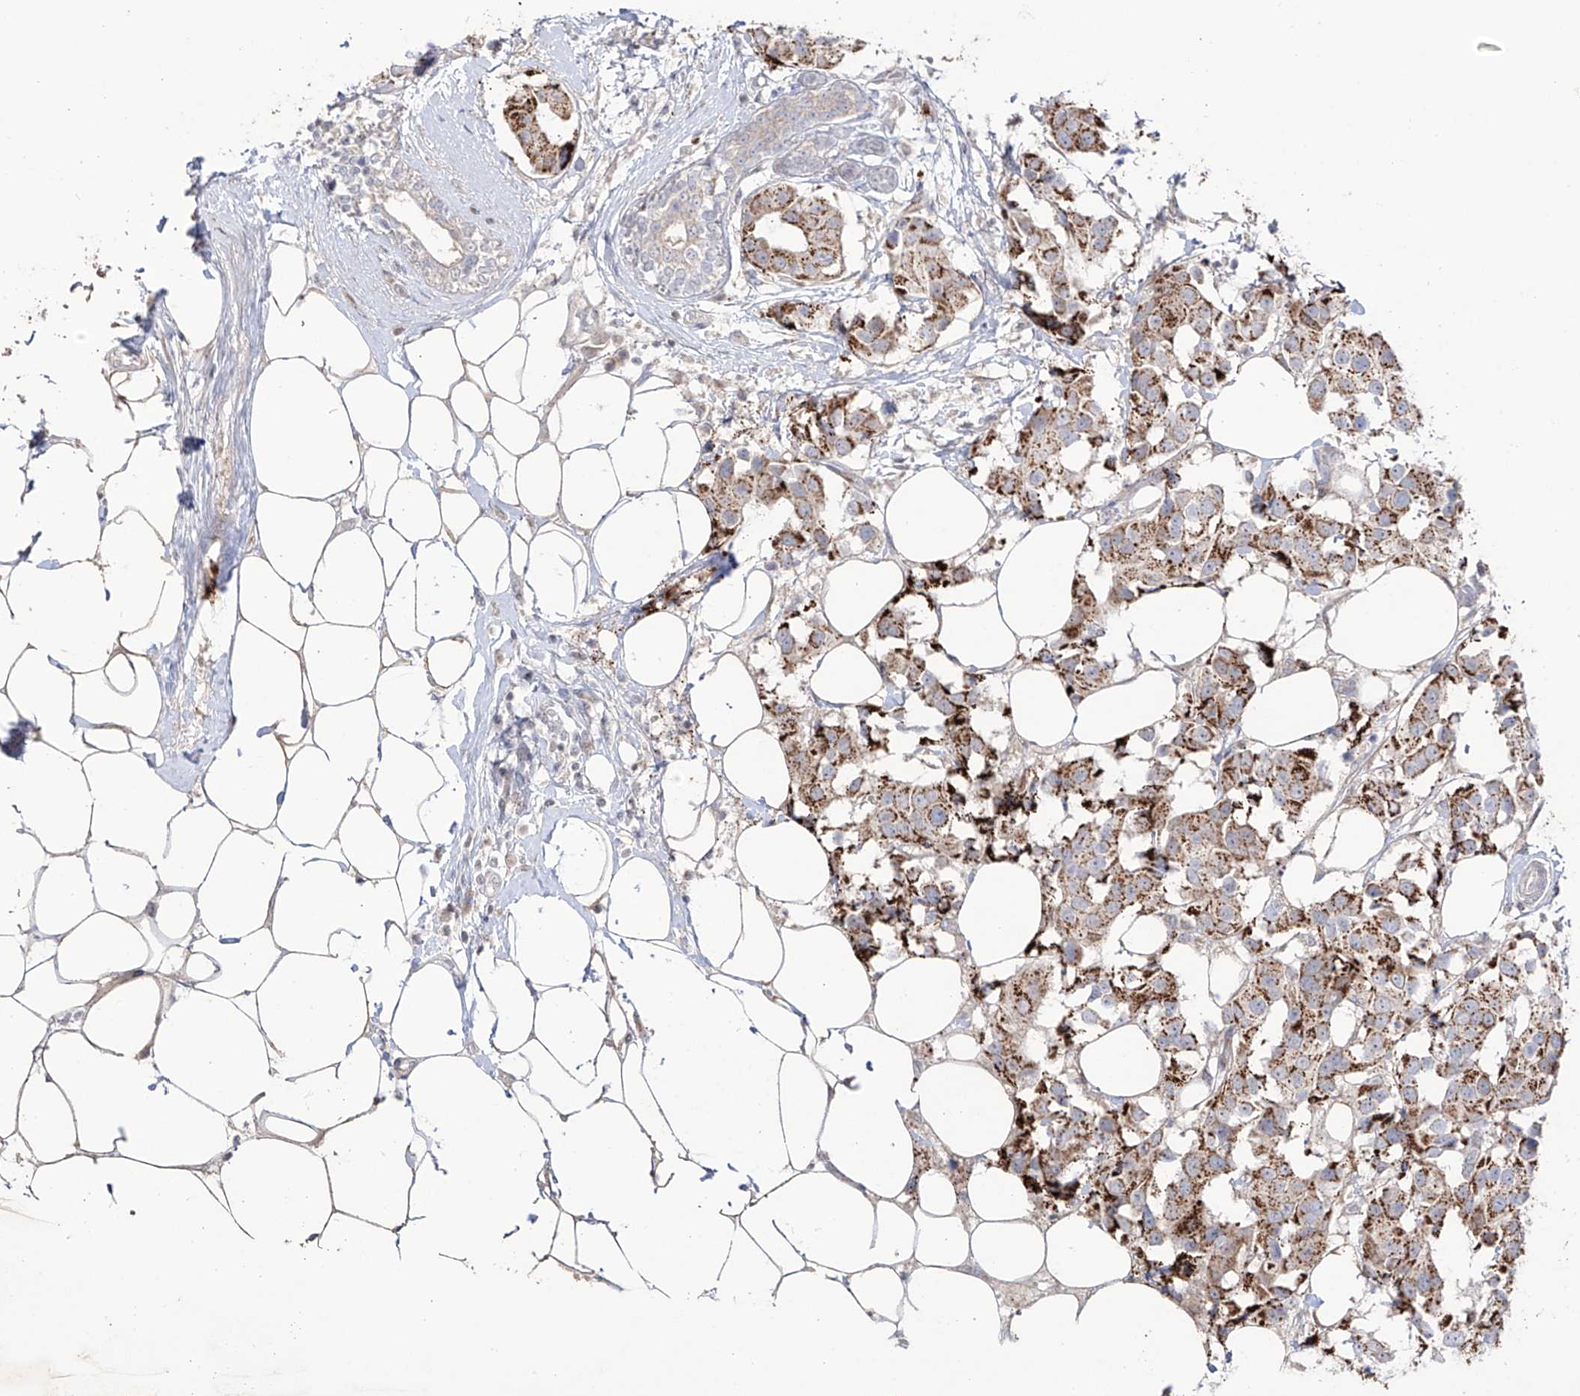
{"staining": {"intensity": "moderate", "quantity": ">75%", "location": "cytoplasmic/membranous"}, "tissue": "breast cancer", "cell_type": "Tumor cells", "image_type": "cancer", "snomed": [{"axis": "morphology", "description": "Normal tissue, NOS"}, {"axis": "morphology", "description": "Duct carcinoma"}, {"axis": "topography", "description": "Breast"}], "caption": "Protein staining of infiltrating ductal carcinoma (breast) tissue shows moderate cytoplasmic/membranous staining in about >75% of tumor cells. The protein of interest is shown in brown color, while the nuclei are stained blue.", "gene": "YKT6", "patient": {"sex": "female", "age": 39}}